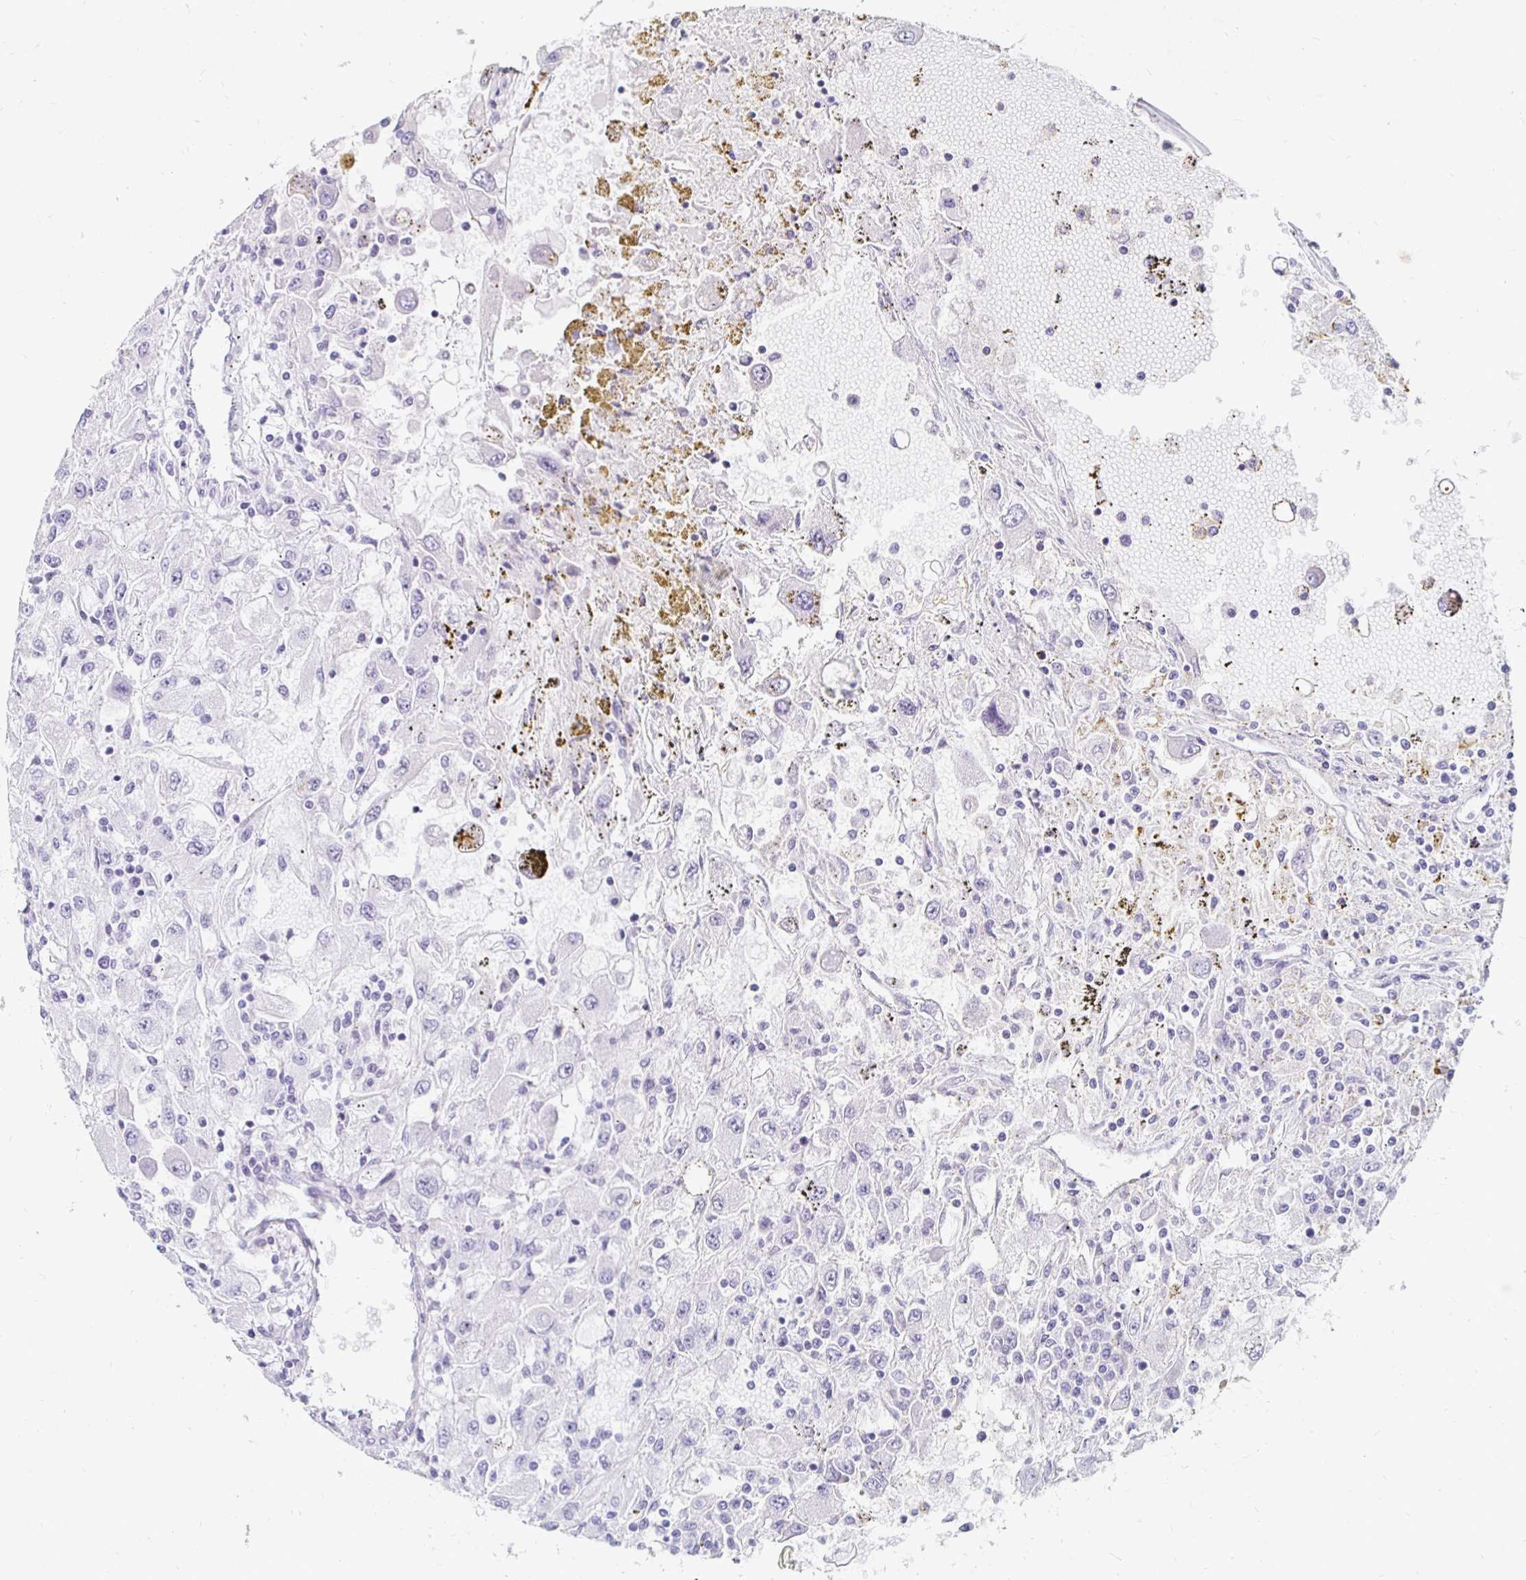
{"staining": {"intensity": "negative", "quantity": "none", "location": "none"}, "tissue": "renal cancer", "cell_type": "Tumor cells", "image_type": "cancer", "snomed": [{"axis": "morphology", "description": "Adenocarcinoma, NOS"}, {"axis": "topography", "description": "Kidney"}], "caption": "Adenocarcinoma (renal) stained for a protein using IHC demonstrates no positivity tumor cells.", "gene": "KCNQ2", "patient": {"sex": "female", "age": 67}}